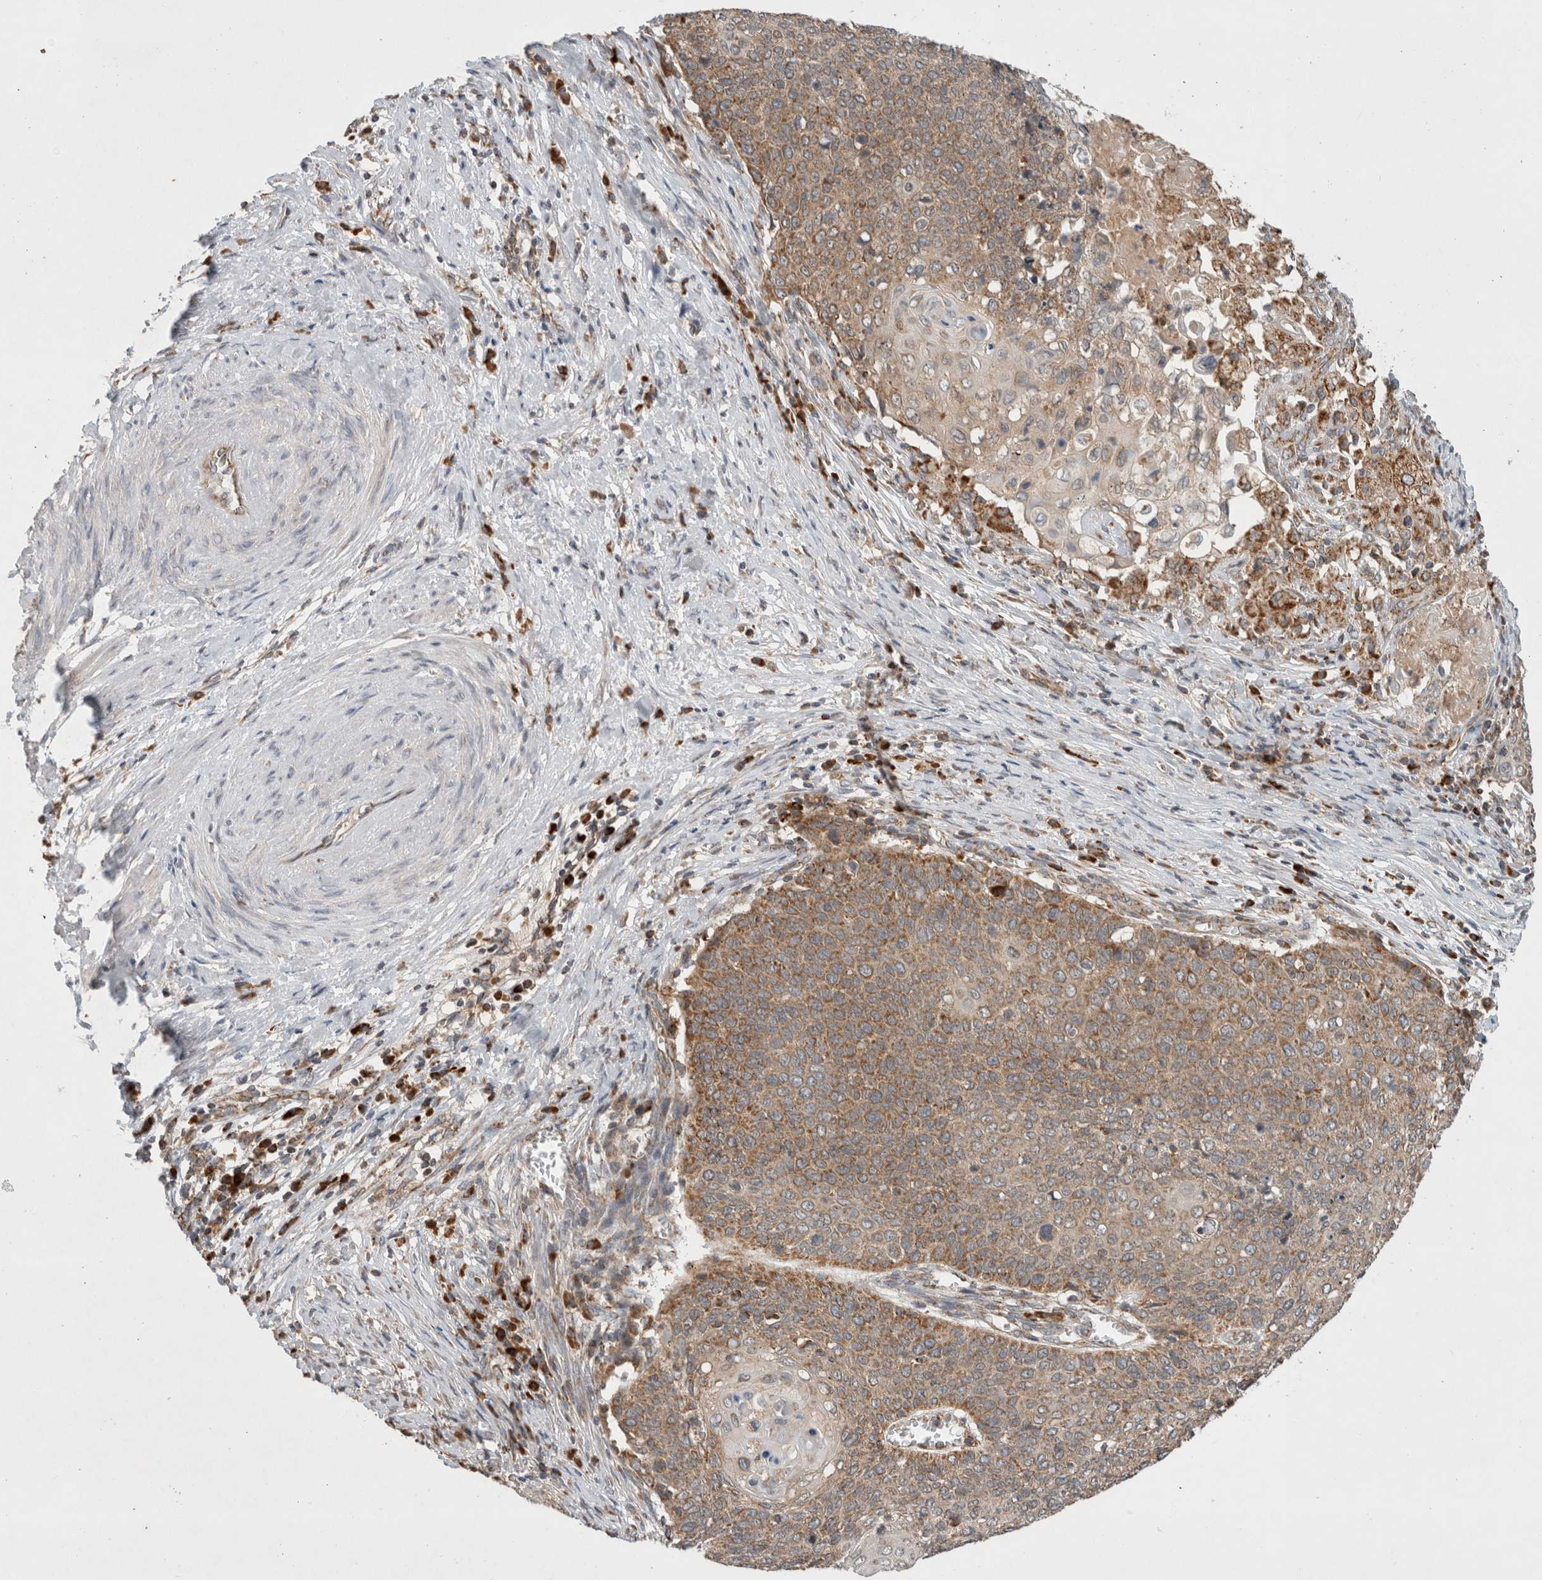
{"staining": {"intensity": "moderate", "quantity": ">75%", "location": "cytoplasmic/membranous"}, "tissue": "cervical cancer", "cell_type": "Tumor cells", "image_type": "cancer", "snomed": [{"axis": "morphology", "description": "Squamous cell carcinoma, NOS"}, {"axis": "topography", "description": "Cervix"}], "caption": "Protein expression by IHC shows moderate cytoplasmic/membranous staining in about >75% of tumor cells in cervical cancer (squamous cell carcinoma). (IHC, brightfield microscopy, high magnification).", "gene": "AMPD1", "patient": {"sex": "female", "age": 39}}